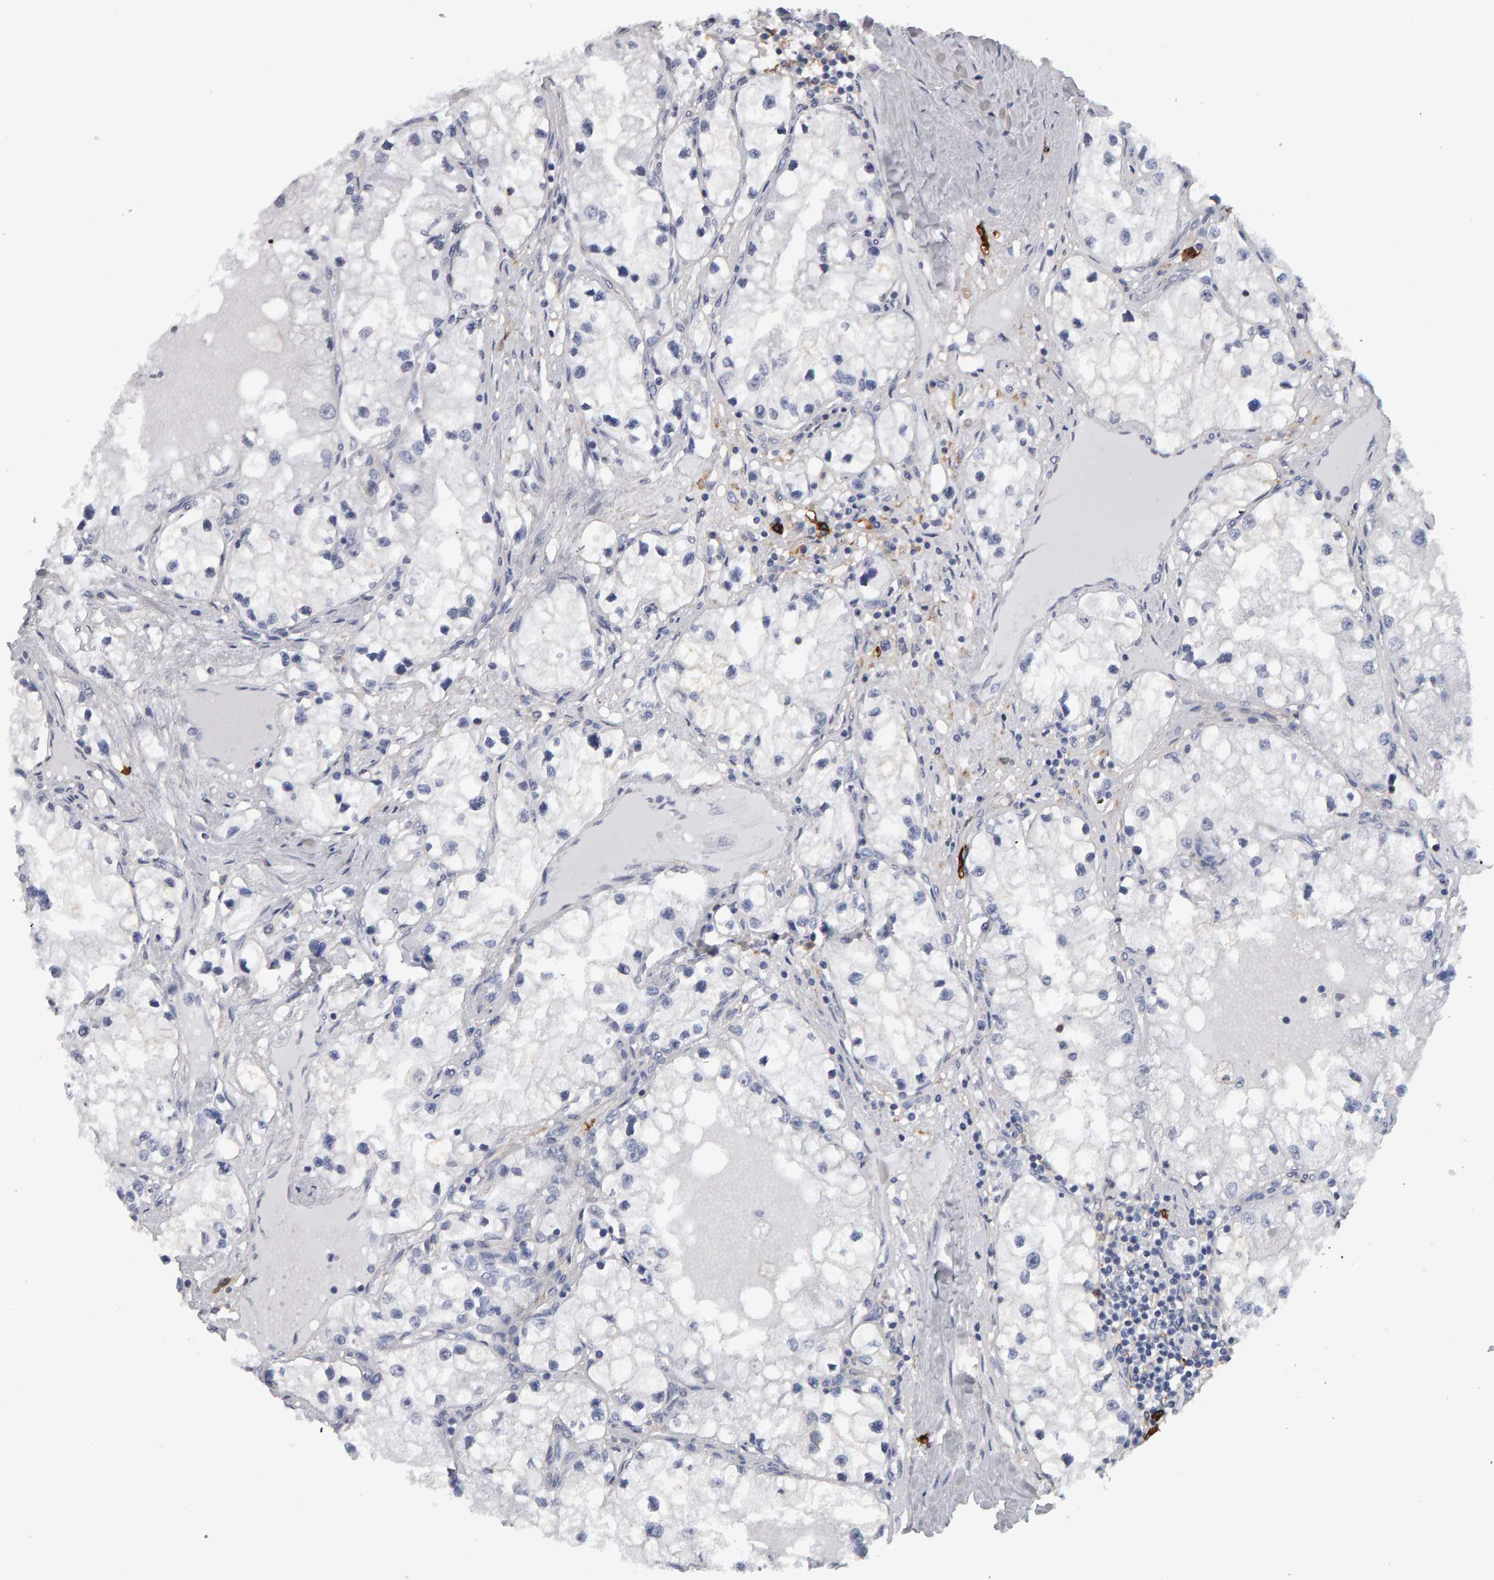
{"staining": {"intensity": "negative", "quantity": "none", "location": "none"}, "tissue": "renal cancer", "cell_type": "Tumor cells", "image_type": "cancer", "snomed": [{"axis": "morphology", "description": "Adenocarcinoma, NOS"}, {"axis": "topography", "description": "Kidney"}], "caption": "Human renal cancer stained for a protein using immunohistochemistry demonstrates no positivity in tumor cells.", "gene": "CD38", "patient": {"sex": "male", "age": 68}}